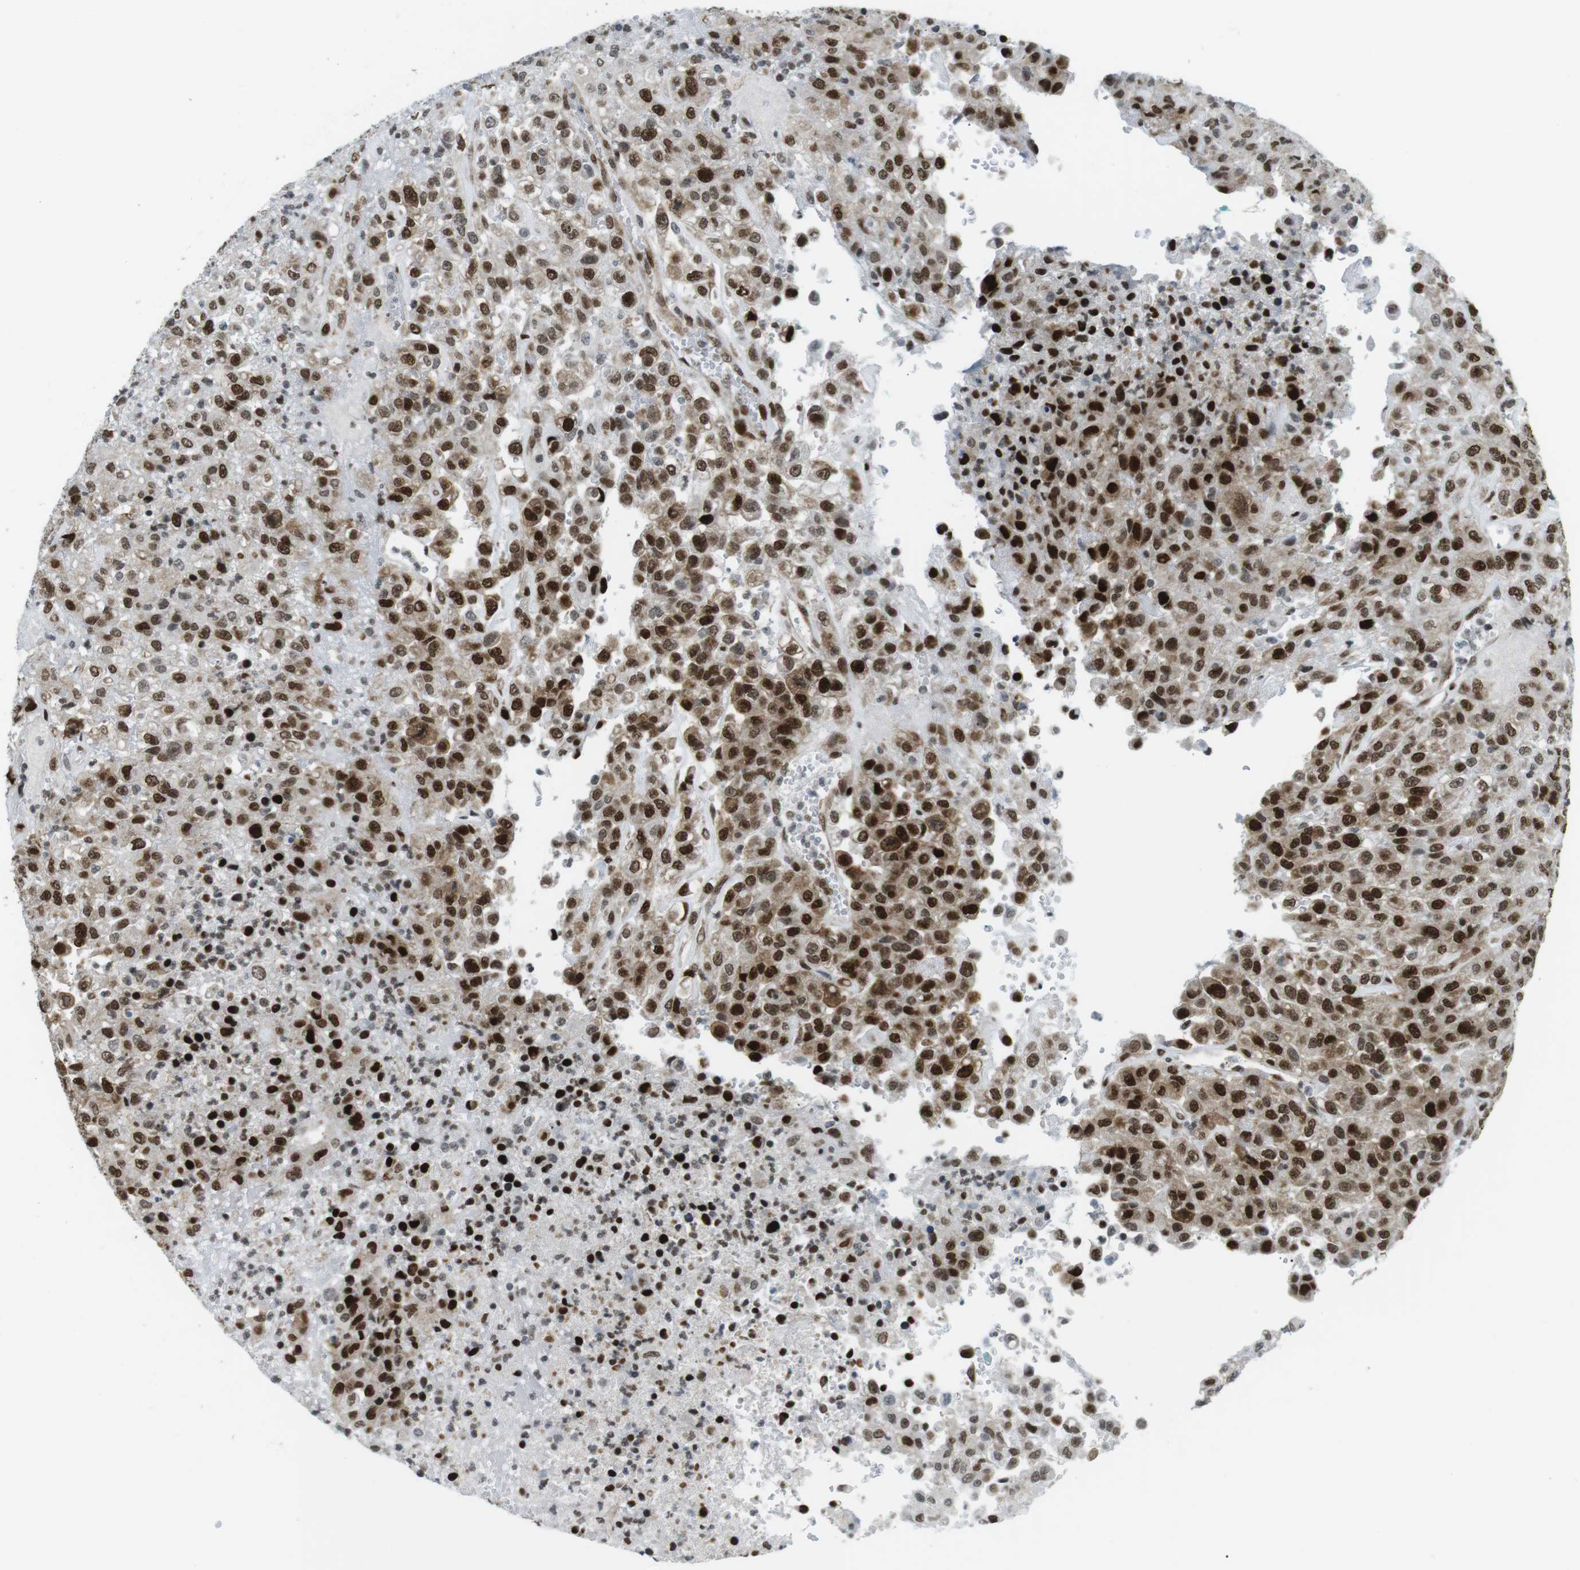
{"staining": {"intensity": "strong", "quantity": ">75%", "location": "nuclear"}, "tissue": "urothelial cancer", "cell_type": "Tumor cells", "image_type": "cancer", "snomed": [{"axis": "morphology", "description": "Urothelial carcinoma, High grade"}, {"axis": "topography", "description": "Urinary bladder"}], "caption": "Immunohistochemistry micrograph of neoplastic tissue: urothelial cancer stained using IHC displays high levels of strong protein expression localized specifically in the nuclear of tumor cells, appearing as a nuclear brown color.", "gene": "CDC27", "patient": {"sex": "male", "age": 46}}